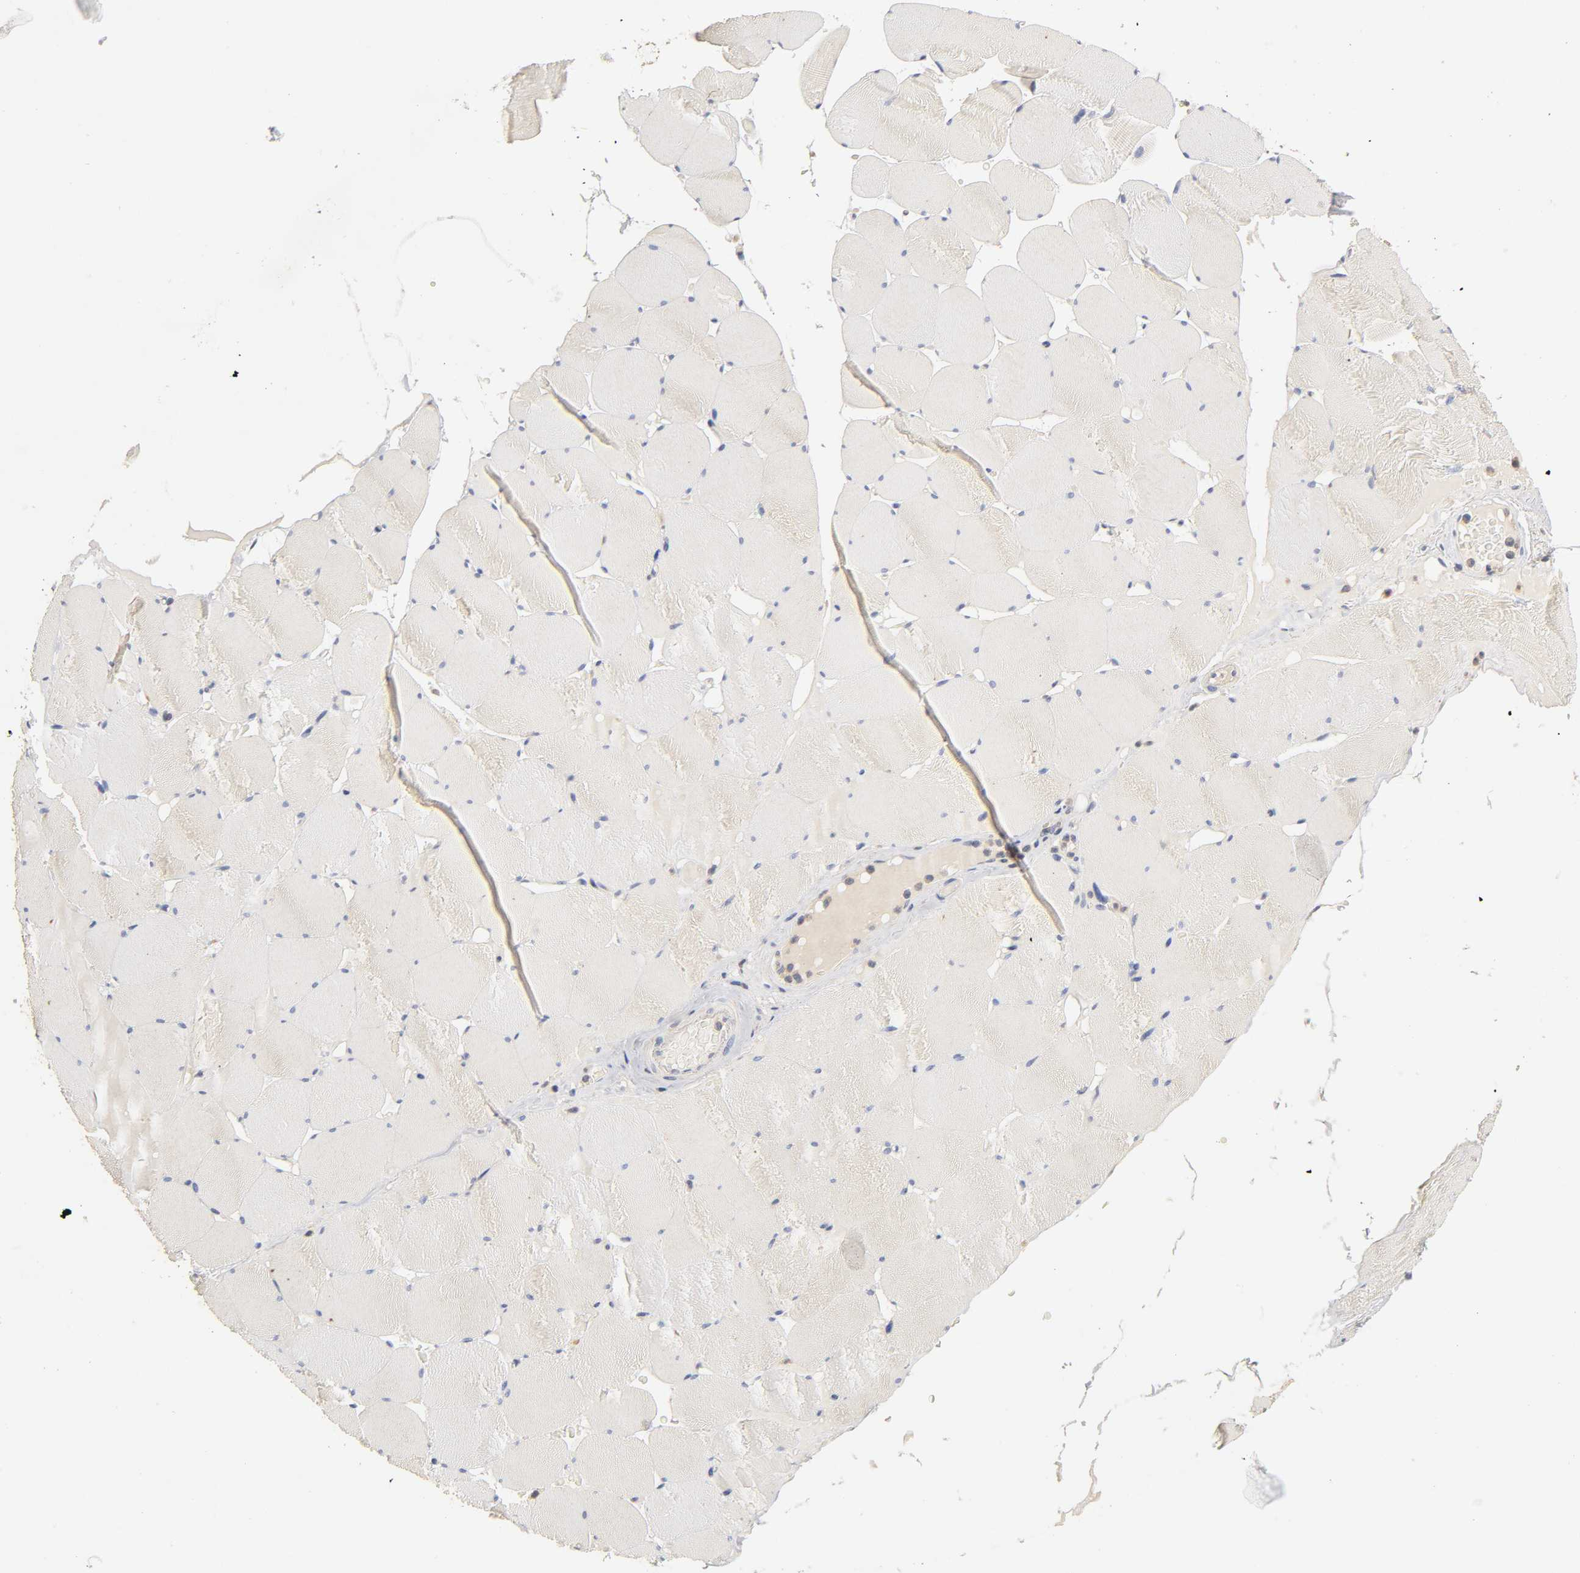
{"staining": {"intensity": "negative", "quantity": "none", "location": "none"}, "tissue": "skeletal muscle", "cell_type": "Myocytes", "image_type": "normal", "snomed": [{"axis": "morphology", "description": "Normal tissue, NOS"}, {"axis": "topography", "description": "Skeletal muscle"}], "caption": "An image of human skeletal muscle is negative for staining in myocytes. The staining was performed using DAB (3,3'-diaminobenzidine) to visualize the protein expression in brown, while the nuclei were stained in blue with hematoxylin (Magnification: 20x).", "gene": "RHOA", "patient": {"sex": "male", "age": 62}}